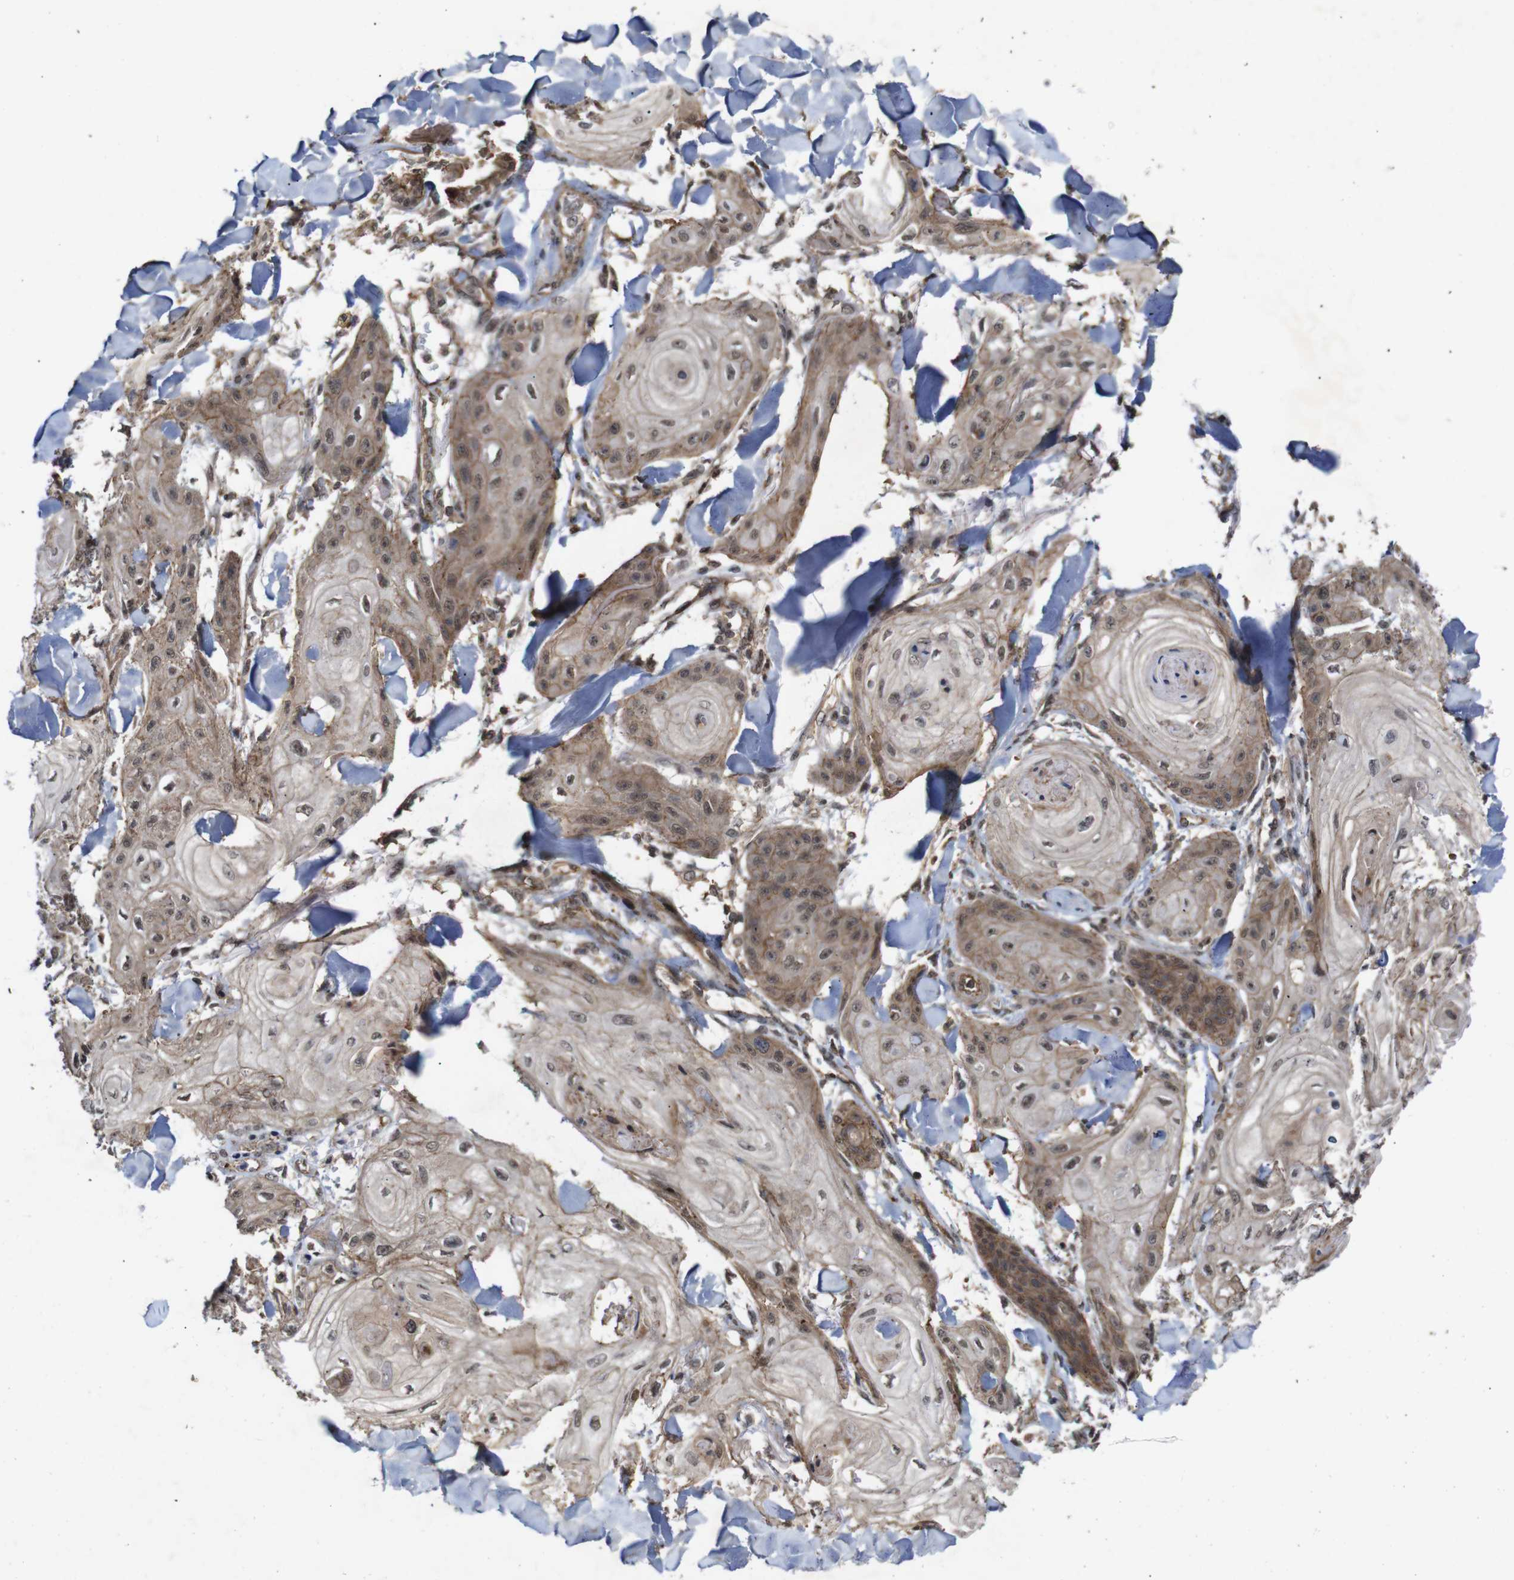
{"staining": {"intensity": "moderate", "quantity": "25%-75%", "location": "cytoplasmic/membranous"}, "tissue": "skin cancer", "cell_type": "Tumor cells", "image_type": "cancer", "snomed": [{"axis": "morphology", "description": "Squamous cell carcinoma, NOS"}, {"axis": "topography", "description": "Skin"}], "caption": "Protein staining of skin cancer (squamous cell carcinoma) tissue exhibits moderate cytoplasmic/membranous positivity in approximately 25%-75% of tumor cells.", "gene": "NANOS1", "patient": {"sex": "male", "age": 74}}